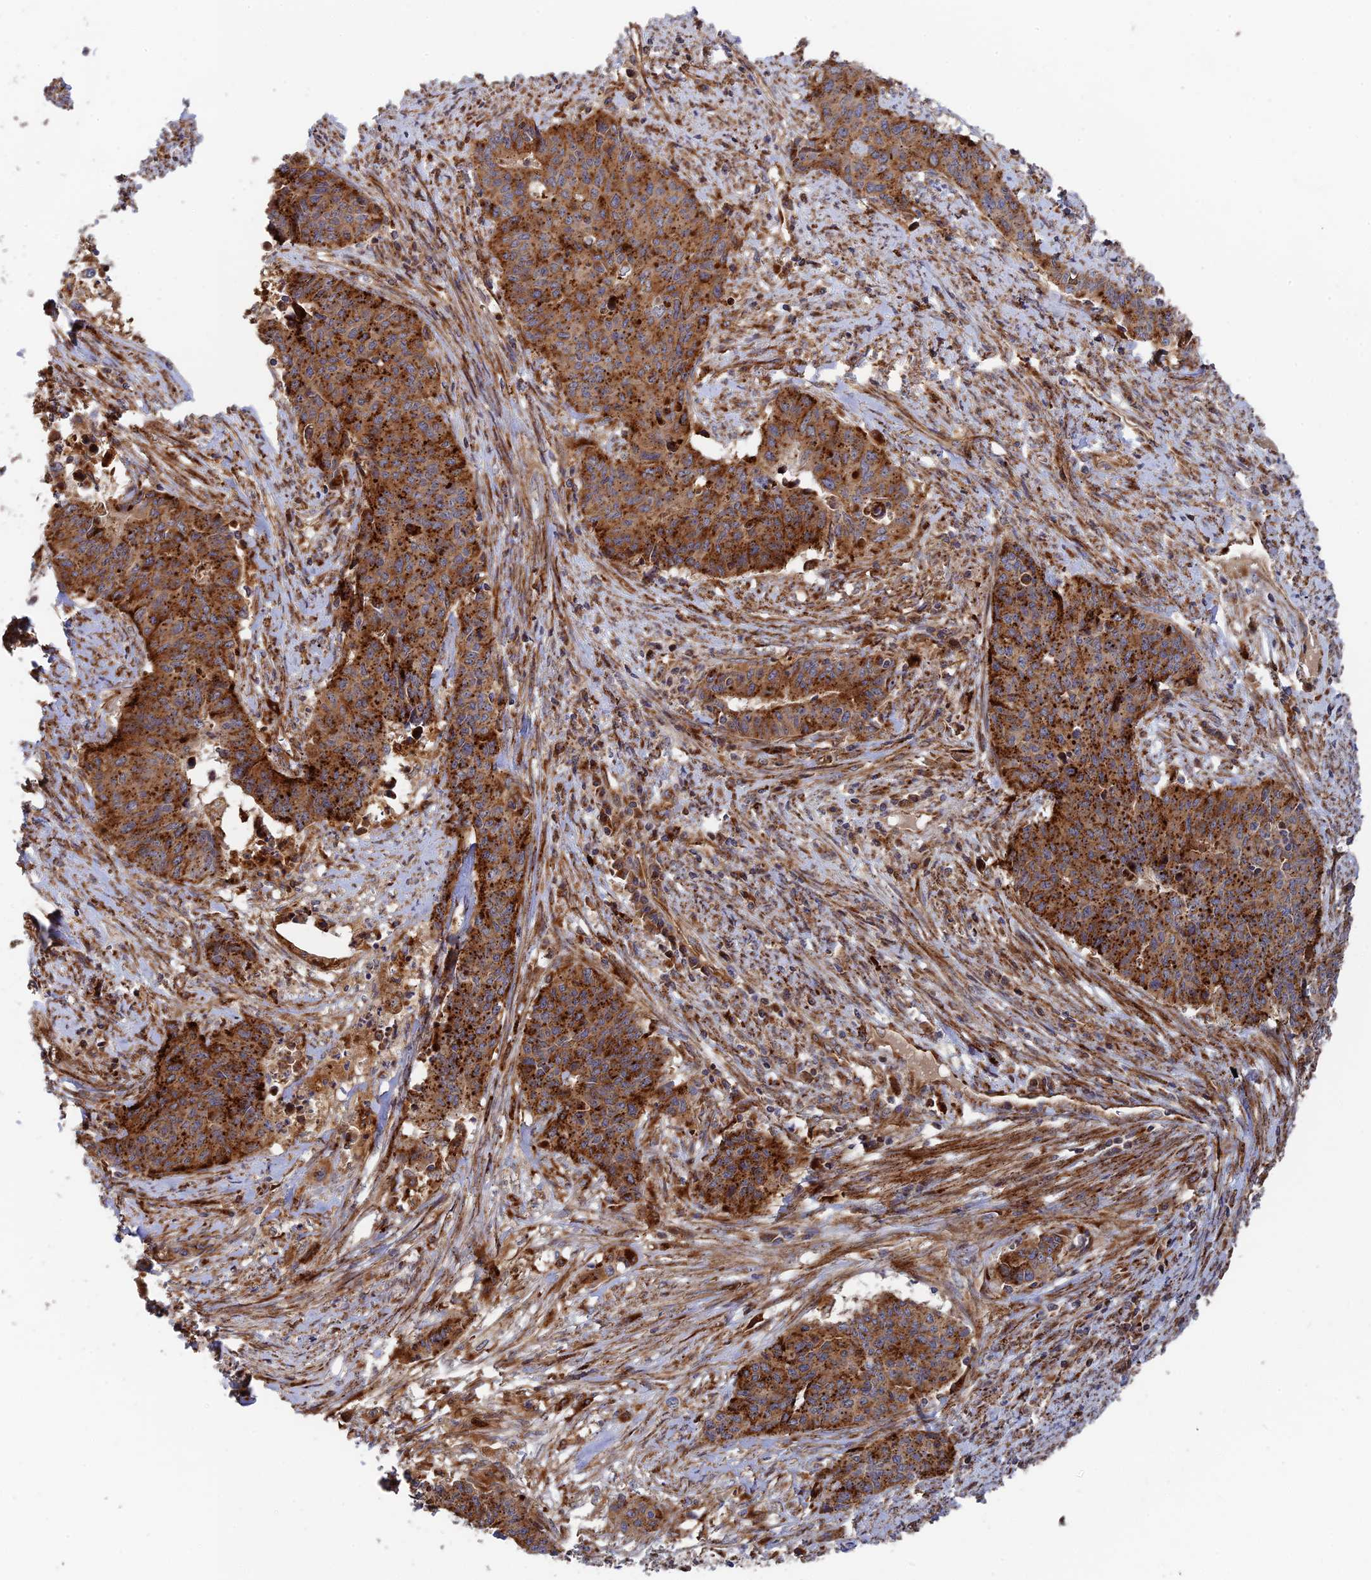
{"staining": {"intensity": "strong", "quantity": ">75%", "location": "cytoplasmic/membranous"}, "tissue": "endometrial cancer", "cell_type": "Tumor cells", "image_type": "cancer", "snomed": [{"axis": "morphology", "description": "Adenocarcinoma, NOS"}, {"axis": "topography", "description": "Endometrium"}], "caption": "Strong cytoplasmic/membranous expression is identified in approximately >75% of tumor cells in endometrial adenocarcinoma.", "gene": "PPP2R3C", "patient": {"sex": "female", "age": 59}}